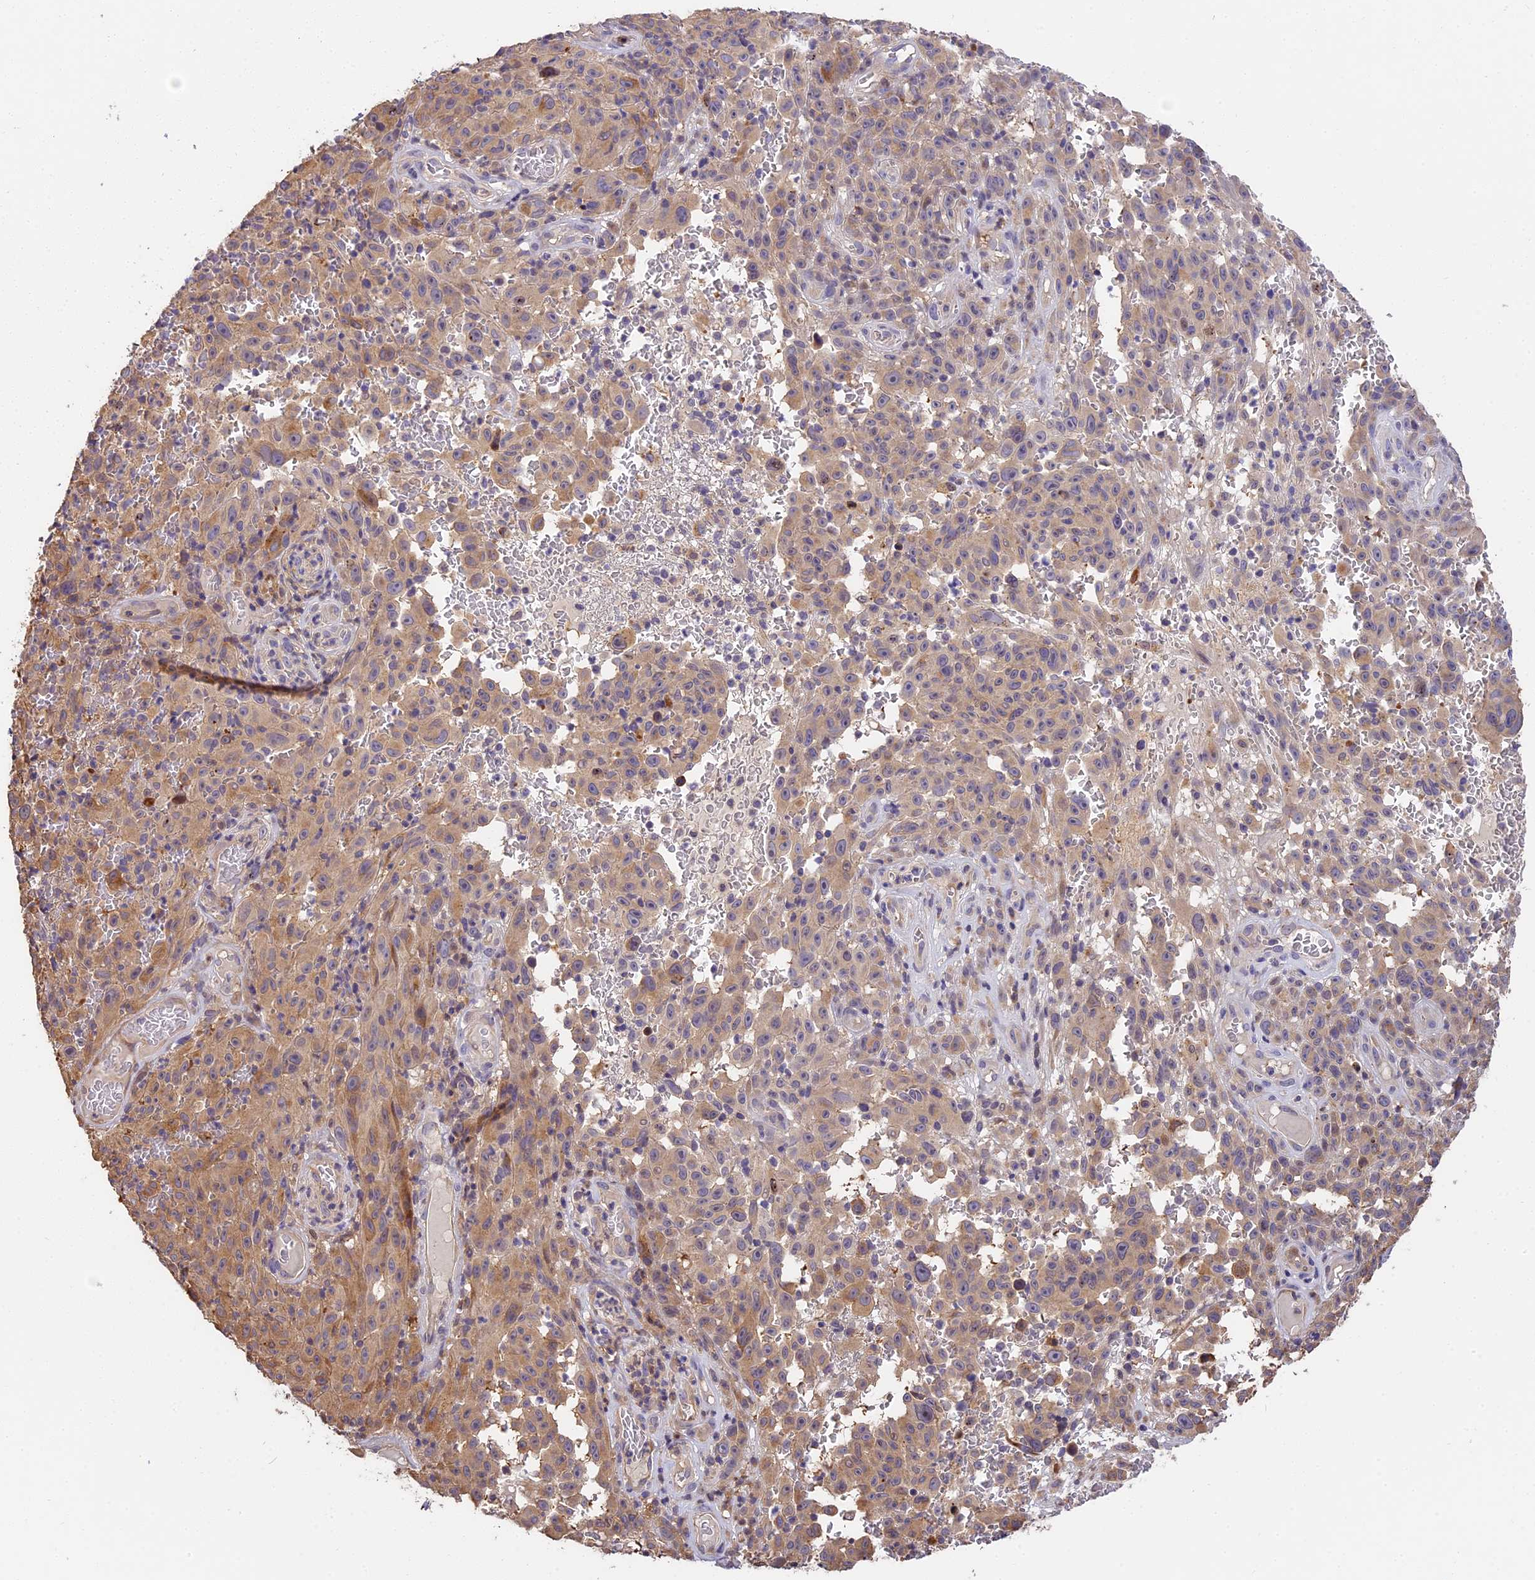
{"staining": {"intensity": "moderate", "quantity": "25%-75%", "location": "cytoplasmic/membranous"}, "tissue": "melanoma", "cell_type": "Tumor cells", "image_type": "cancer", "snomed": [{"axis": "morphology", "description": "Malignant melanoma, NOS"}, {"axis": "topography", "description": "Skin"}], "caption": "Brown immunohistochemical staining in human malignant melanoma reveals moderate cytoplasmic/membranous expression in approximately 25%-75% of tumor cells. (DAB (3,3'-diaminobenzidine) IHC with brightfield microscopy, high magnification).", "gene": "BSCL2", "patient": {"sex": "female", "age": 82}}